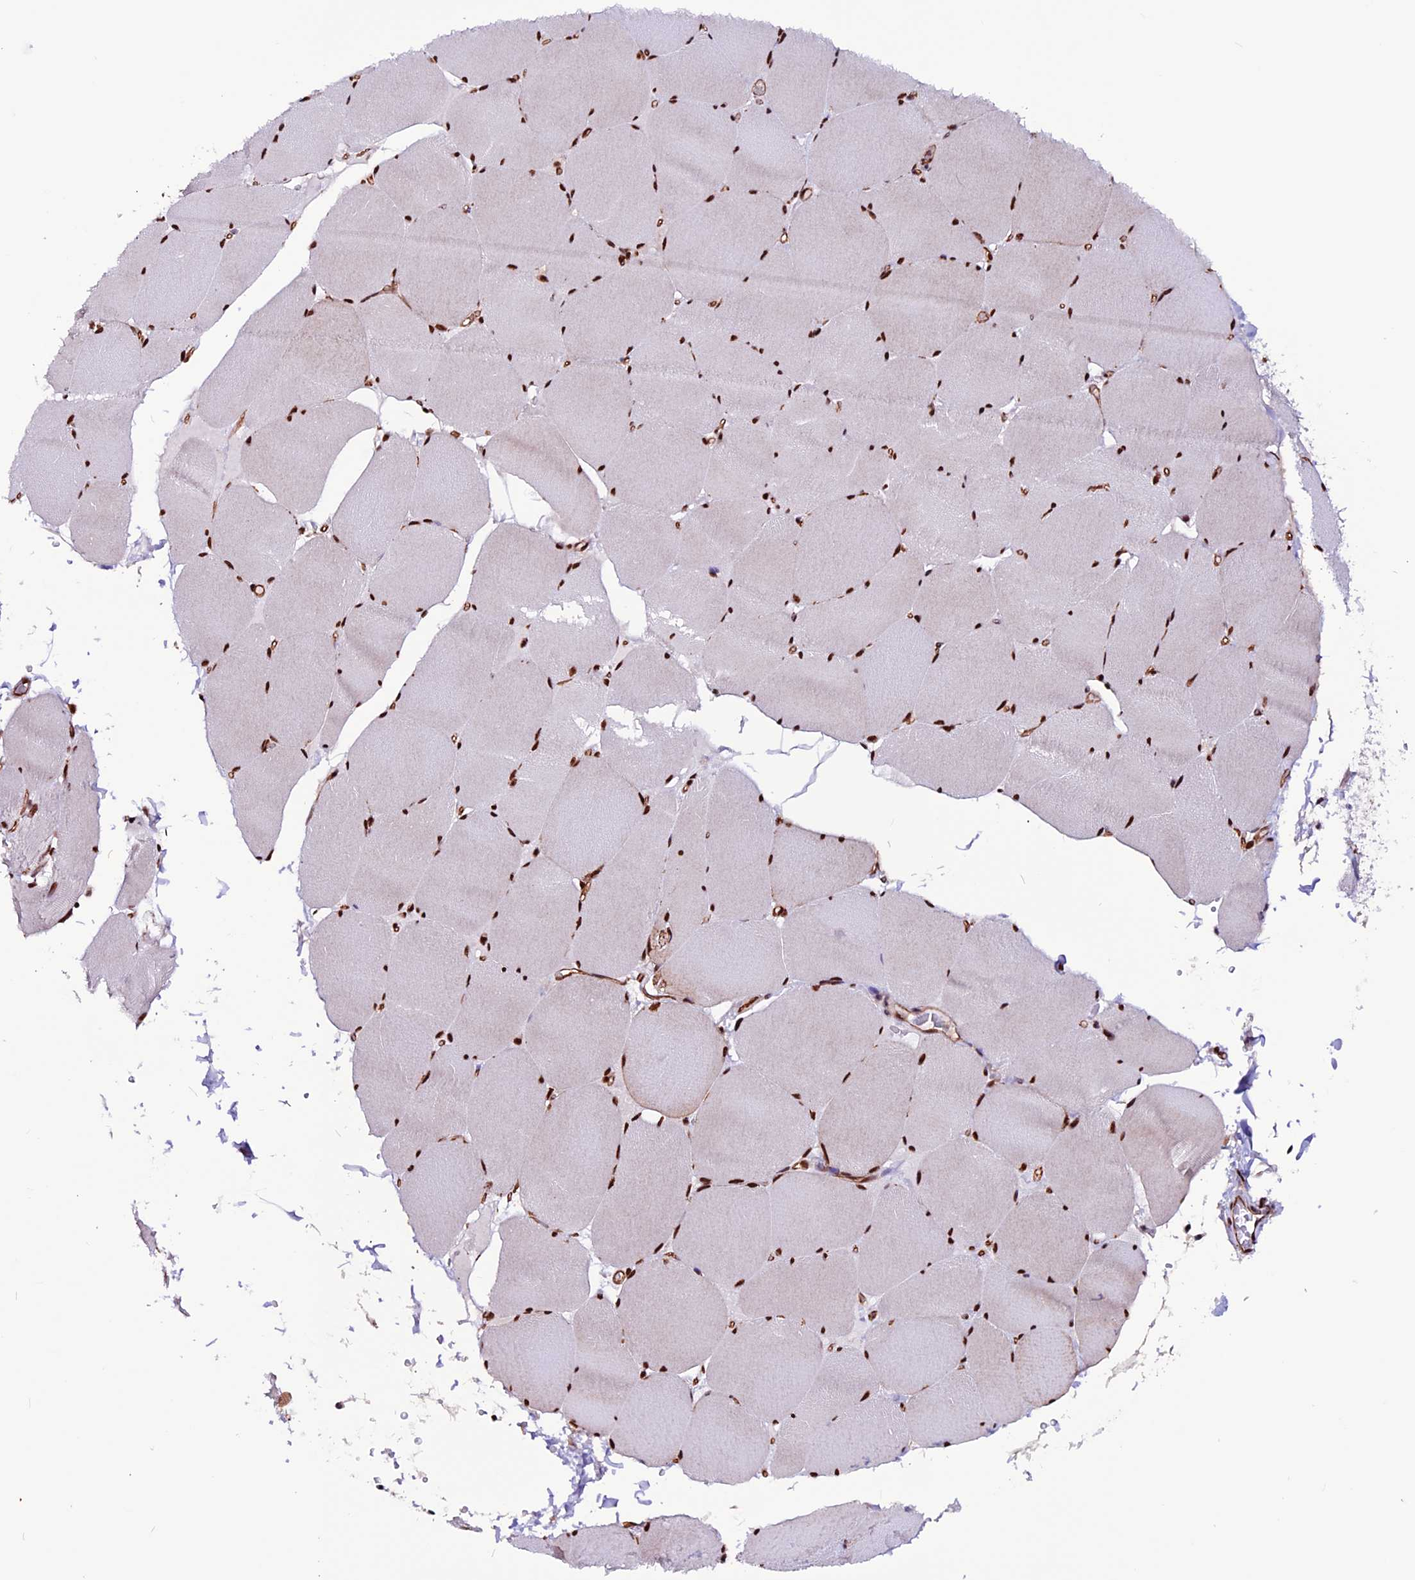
{"staining": {"intensity": "moderate", "quantity": ">75%", "location": "cytoplasmic/membranous,nuclear"}, "tissue": "skeletal muscle", "cell_type": "Myocytes", "image_type": "normal", "snomed": [{"axis": "morphology", "description": "Normal tissue, NOS"}, {"axis": "topography", "description": "Skeletal muscle"}, {"axis": "topography", "description": "Head-Neck"}], "caption": "Skeletal muscle stained with DAB (3,3'-diaminobenzidine) IHC exhibits medium levels of moderate cytoplasmic/membranous,nuclear staining in approximately >75% of myocytes. Using DAB (brown) and hematoxylin (blue) stains, captured at high magnification using brightfield microscopy.", "gene": "RINL", "patient": {"sex": "male", "age": 66}}